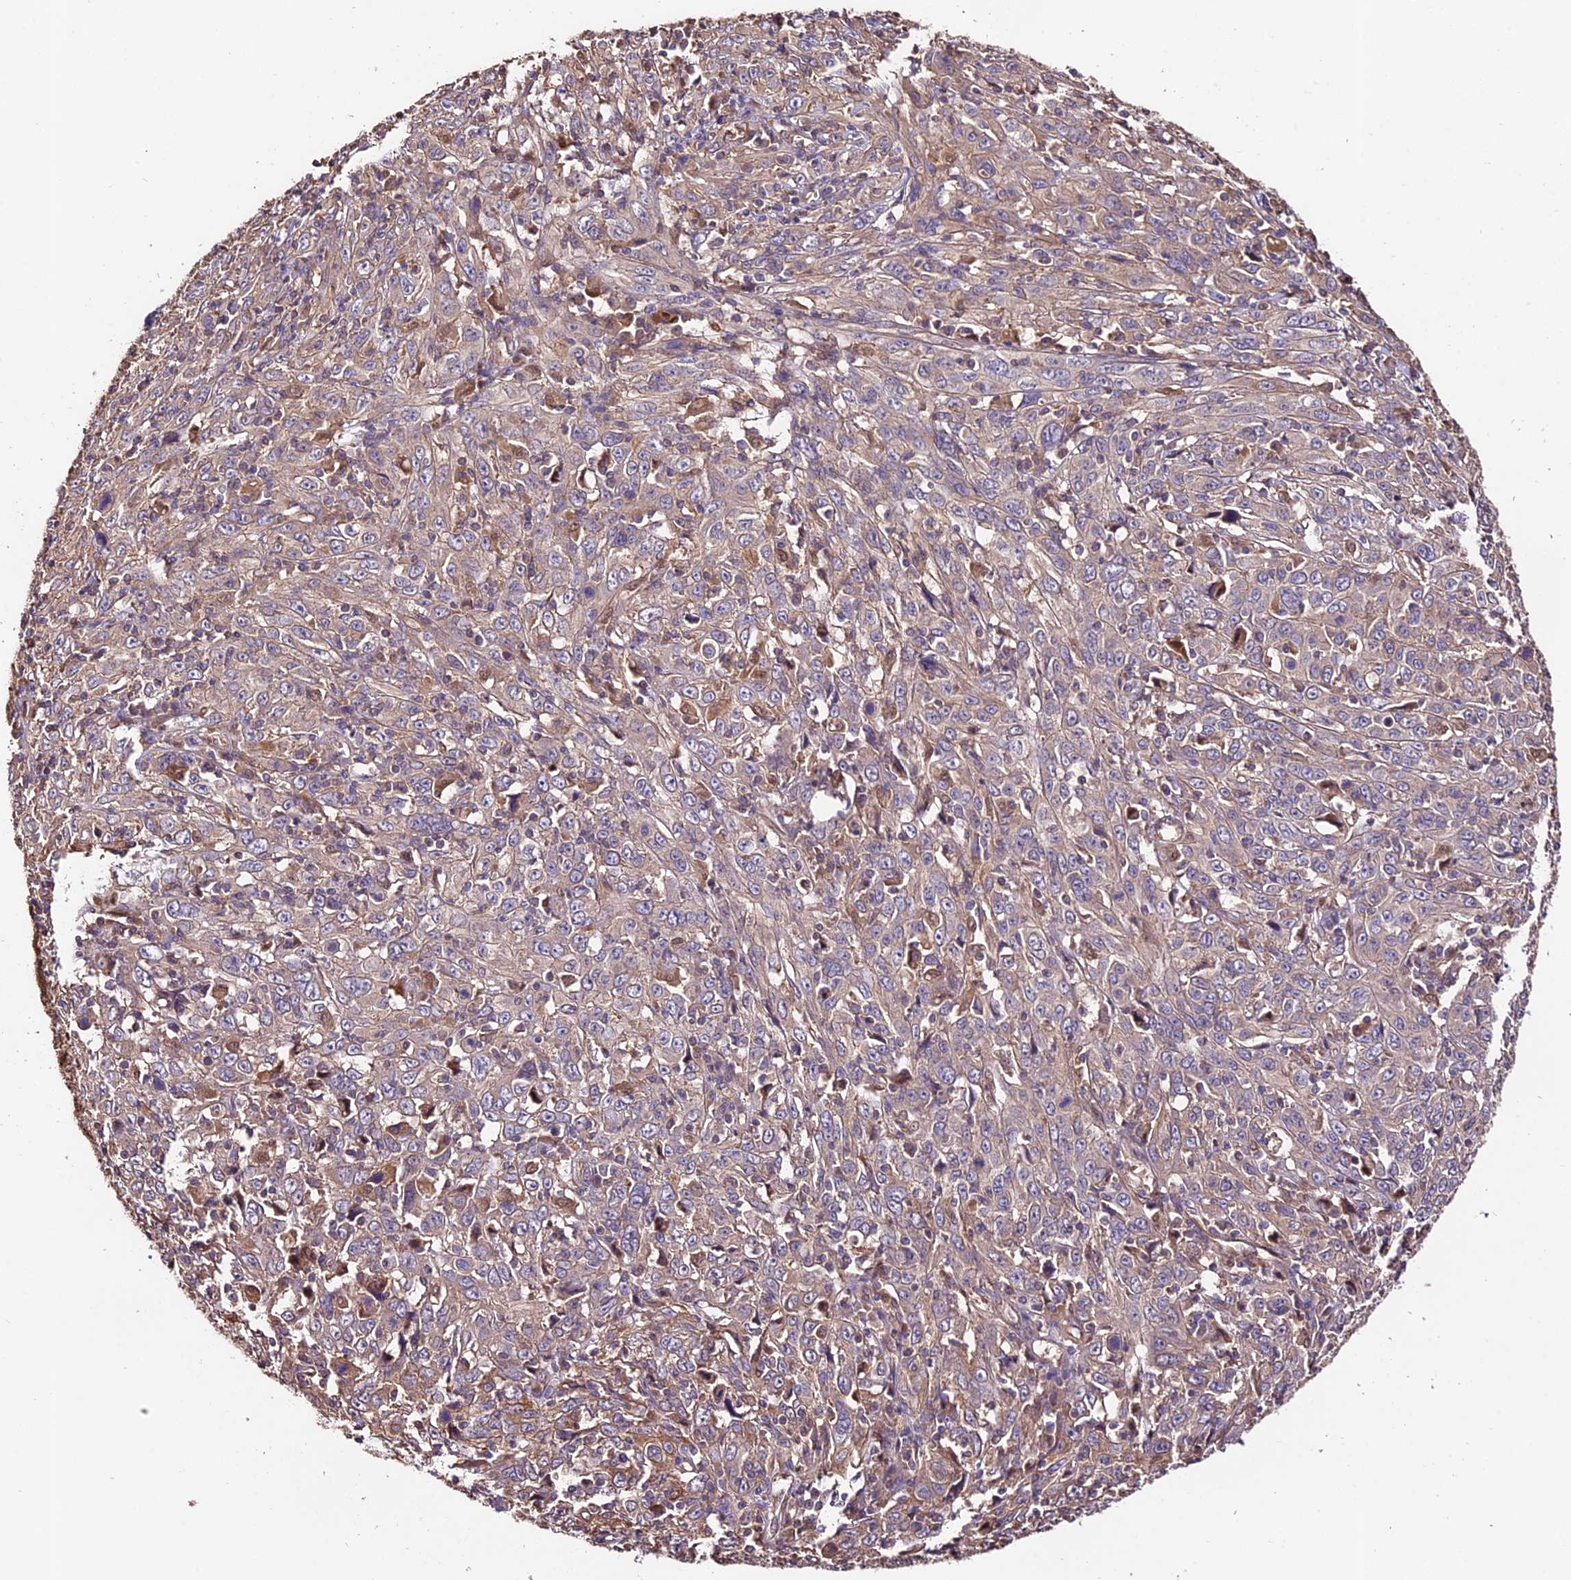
{"staining": {"intensity": "weak", "quantity": "25%-75%", "location": "cytoplasmic/membranous"}, "tissue": "cervical cancer", "cell_type": "Tumor cells", "image_type": "cancer", "snomed": [{"axis": "morphology", "description": "Squamous cell carcinoma, NOS"}, {"axis": "topography", "description": "Cervix"}], "caption": "Tumor cells display low levels of weak cytoplasmic/membranous staining in about 25%-75% of cells in cervical cancer (squamous cell carcinoma).", "gene": "CES3", "patient": {"sex": "female", "age": 46}}